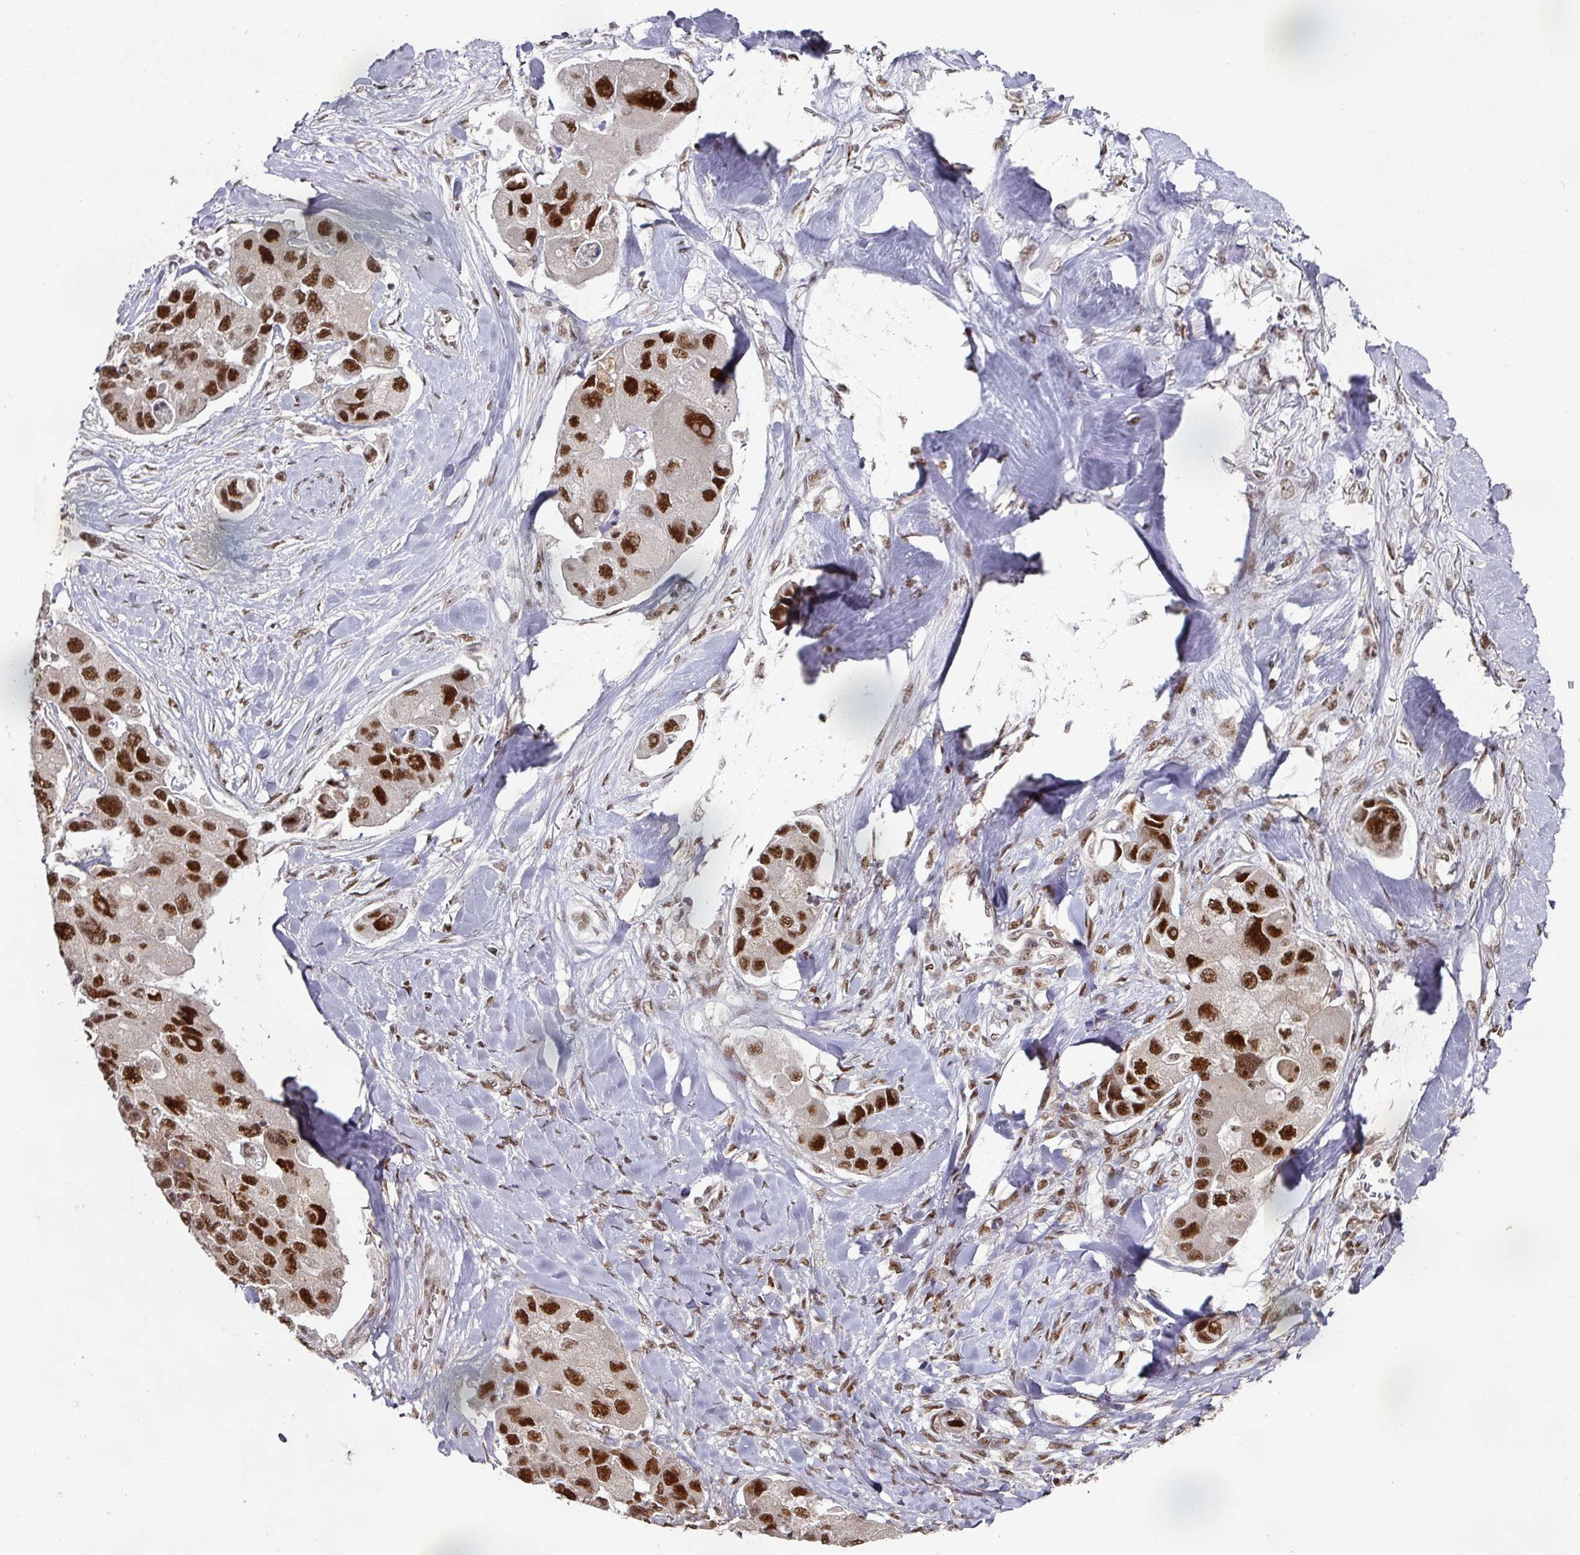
{"staining": {"intensity": "strong", "quantity": ">75%", "location": "nuclear"}, "tissue": "lung cancer", "cell_type": "Tumor cells", "image_type": "cancer", "snomed": [{"axis": "morphology", "description": "Adenocarcinoma, NOS"}, {"axis": "topography", "description": "Lung"}], "caption": "Protein staining of adenocarcinoma (lung) tissue displays strong nuclear staining in approximately >75% of tumor cells. (brown staining indicates protein expression, while blue staining denotes nuclei).", "gene": "MEPCE", "patient": {"sex": "female", "age": 54}}